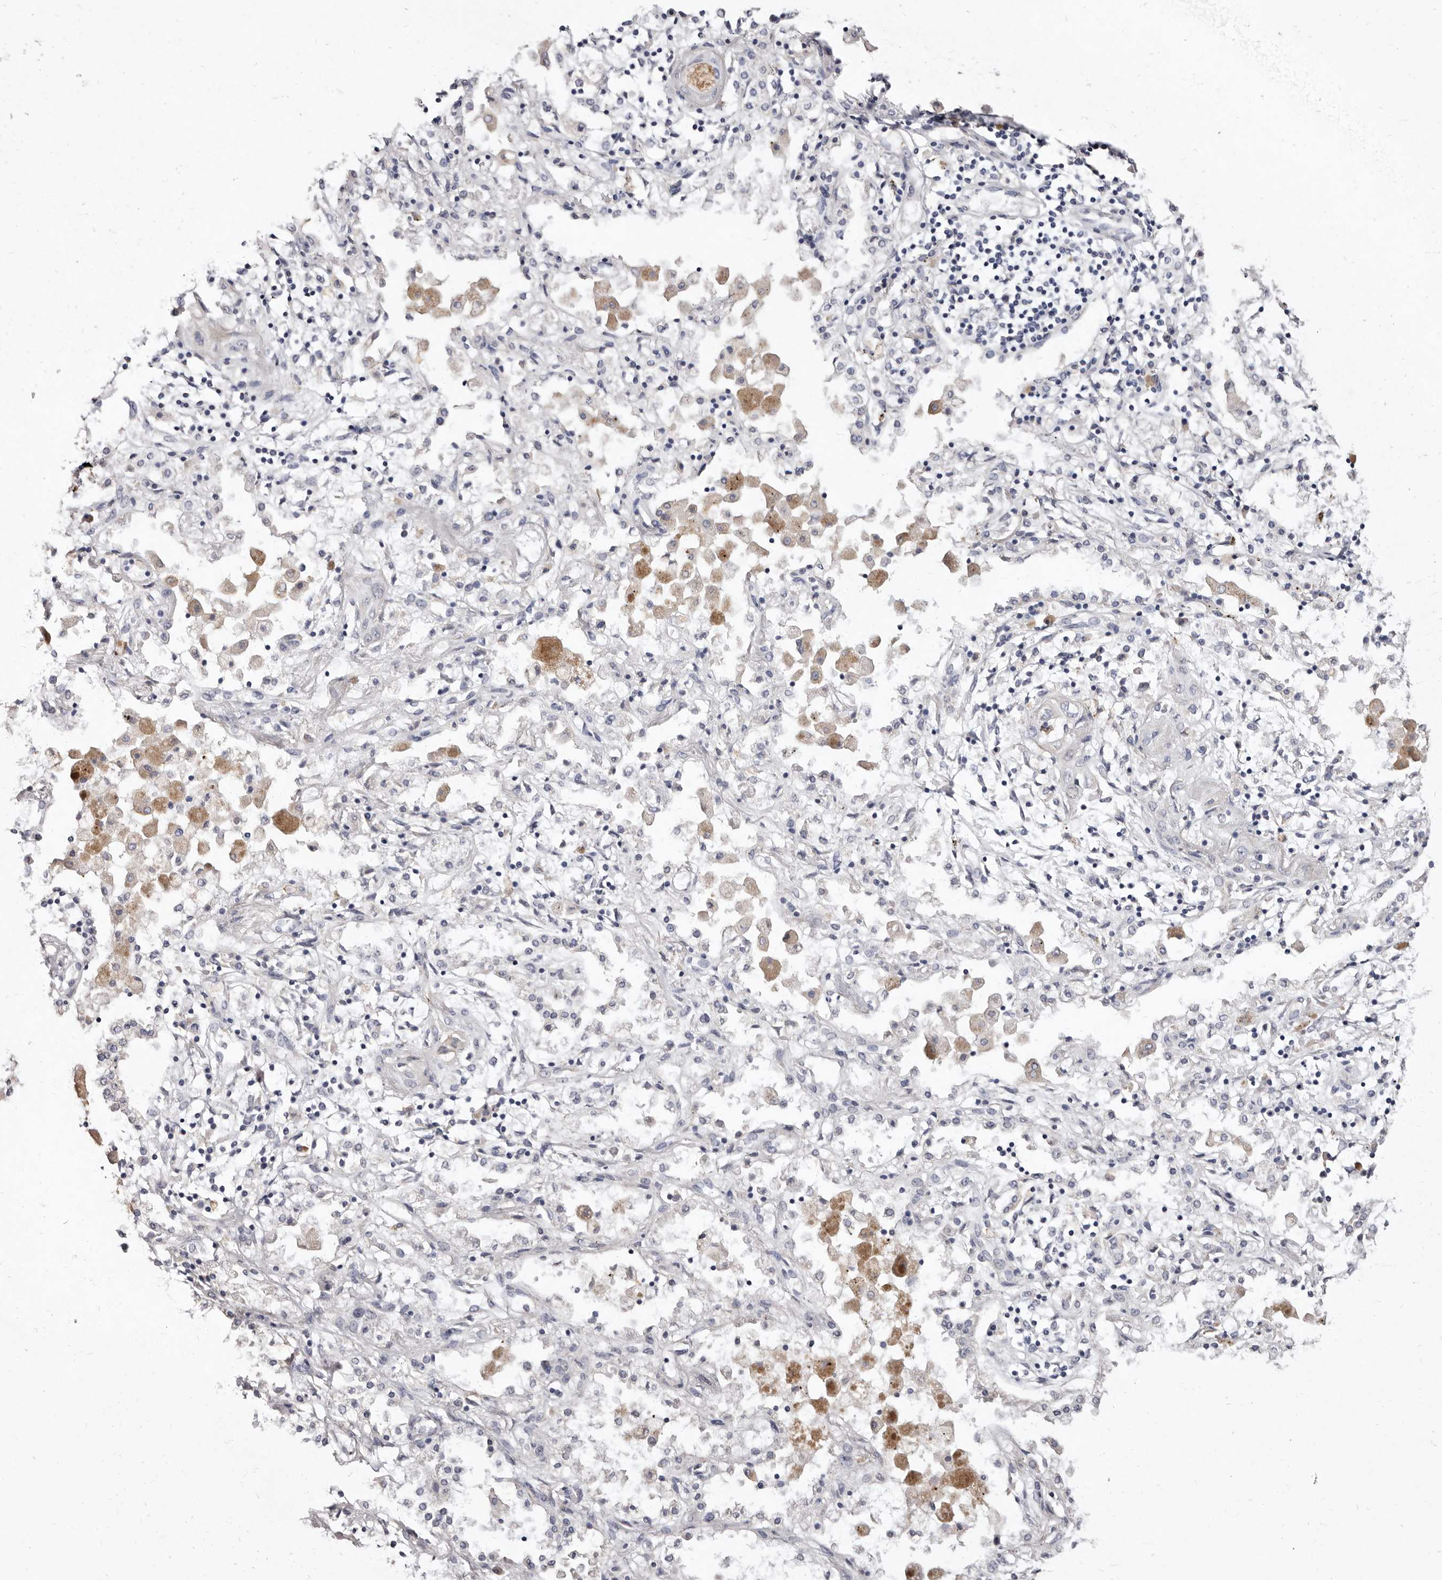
{"staining": {"intensity": "negative", "quantity": "none", "location": "none"}, "tissue": "lung cancer", "cell_type": "Tumor cells", "image_type": "cancer", "snomed": [{"axis": "morphology", "description": "Squamous cell carcinoma, NOS"}, {"axis": "topography", "description": "Lung"}], "caption": "The immunohistochemistry (IHC) photomicrograph has no significant expression in tumor cells of lung squamous cell carcinoma tissue.", "gene": "CYP2E1", "patient": {"sex": "female", "age": 47}}